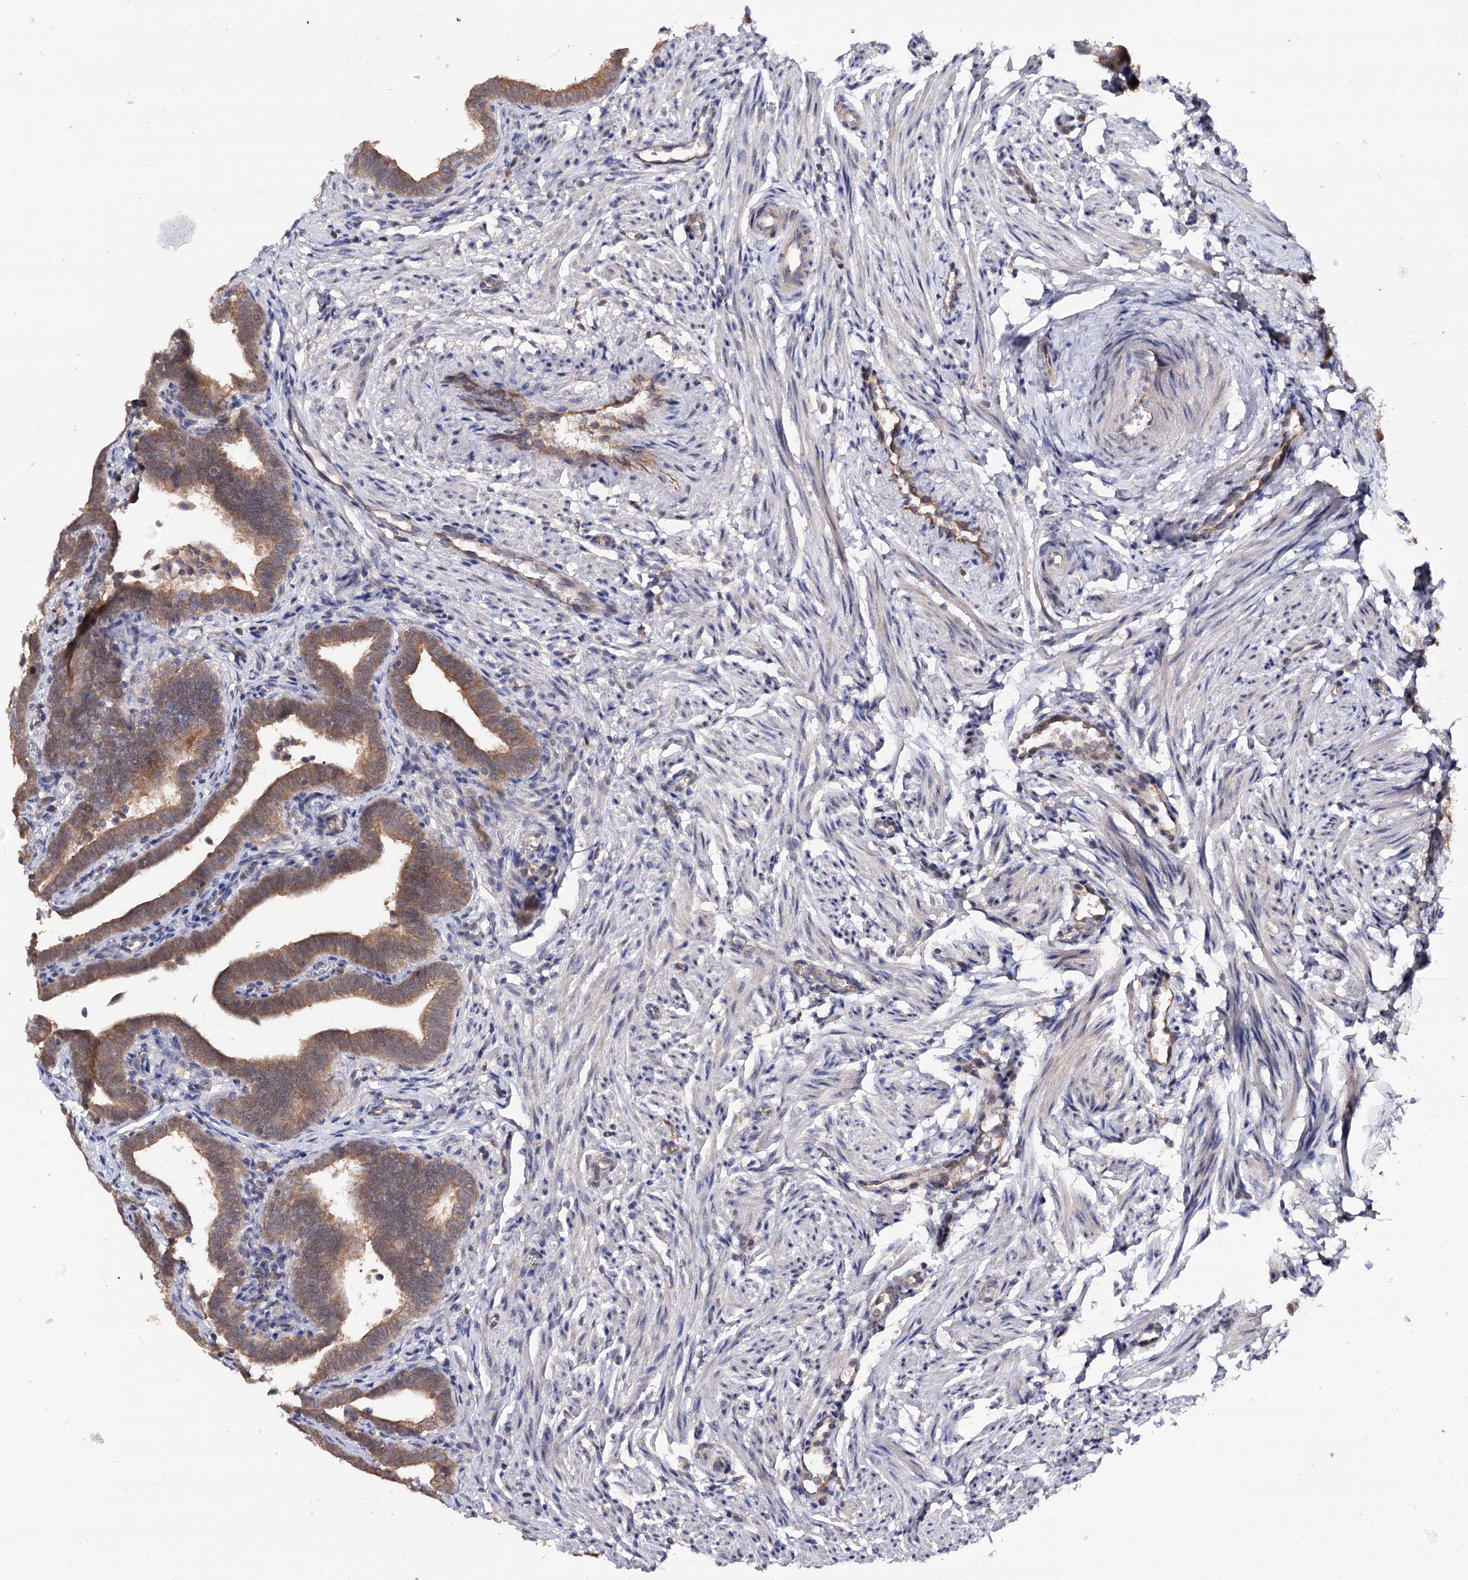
{"staining": {"intensity": "moderate", "quantity": ">75%", "location": "cytoplasmic/membranous"}, "tissue": "fallopian tube", "cell_type": "Glandular cells", "image_type": "normal", "snomed": [{"axis": "morphology", "description": "Normal tissue, NOS"}, {"axis": "topography", "description": "Fallopian tube"}], "caption": "Glandular cells demonstrate moderate cytoplasmic/membranous staining in about >75% of cells in unremarkable fallopian tube. The protein is shown in brown color, while the nuclei are stained blue.", "gene": "NUDCD2", "patient": {"sex": "female", "age": 36}}